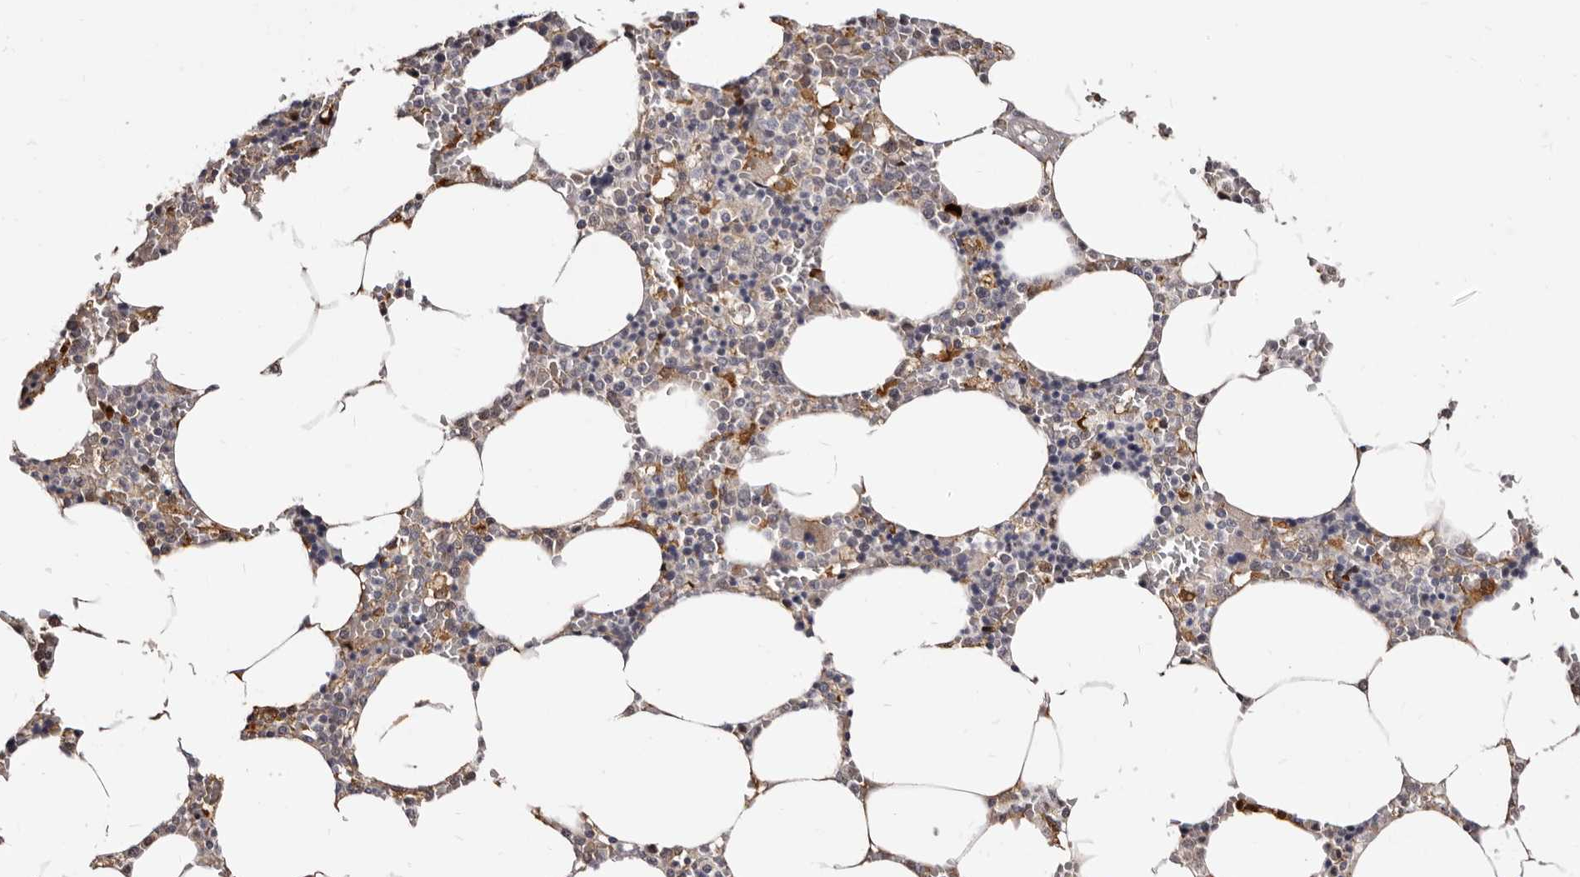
{"staining": {"intensity": "negative", "quantity": "none", "location": "none"}, "tissue": "bone marrow", "cell_type": "Hematopoietic cells", "image_type": "normal", "snomed": [{"axis": "morphology", "description": "Normal tissue, NOS"}, {"axis": "topography", "description": "Bone marrow"}], "caption": "Immunohistochemistry of unremarkable bone marrow reveals no expression in hematopoietic cells.", "gene": "PTAFR", "patient": {"sex": "male", "age": 70}}